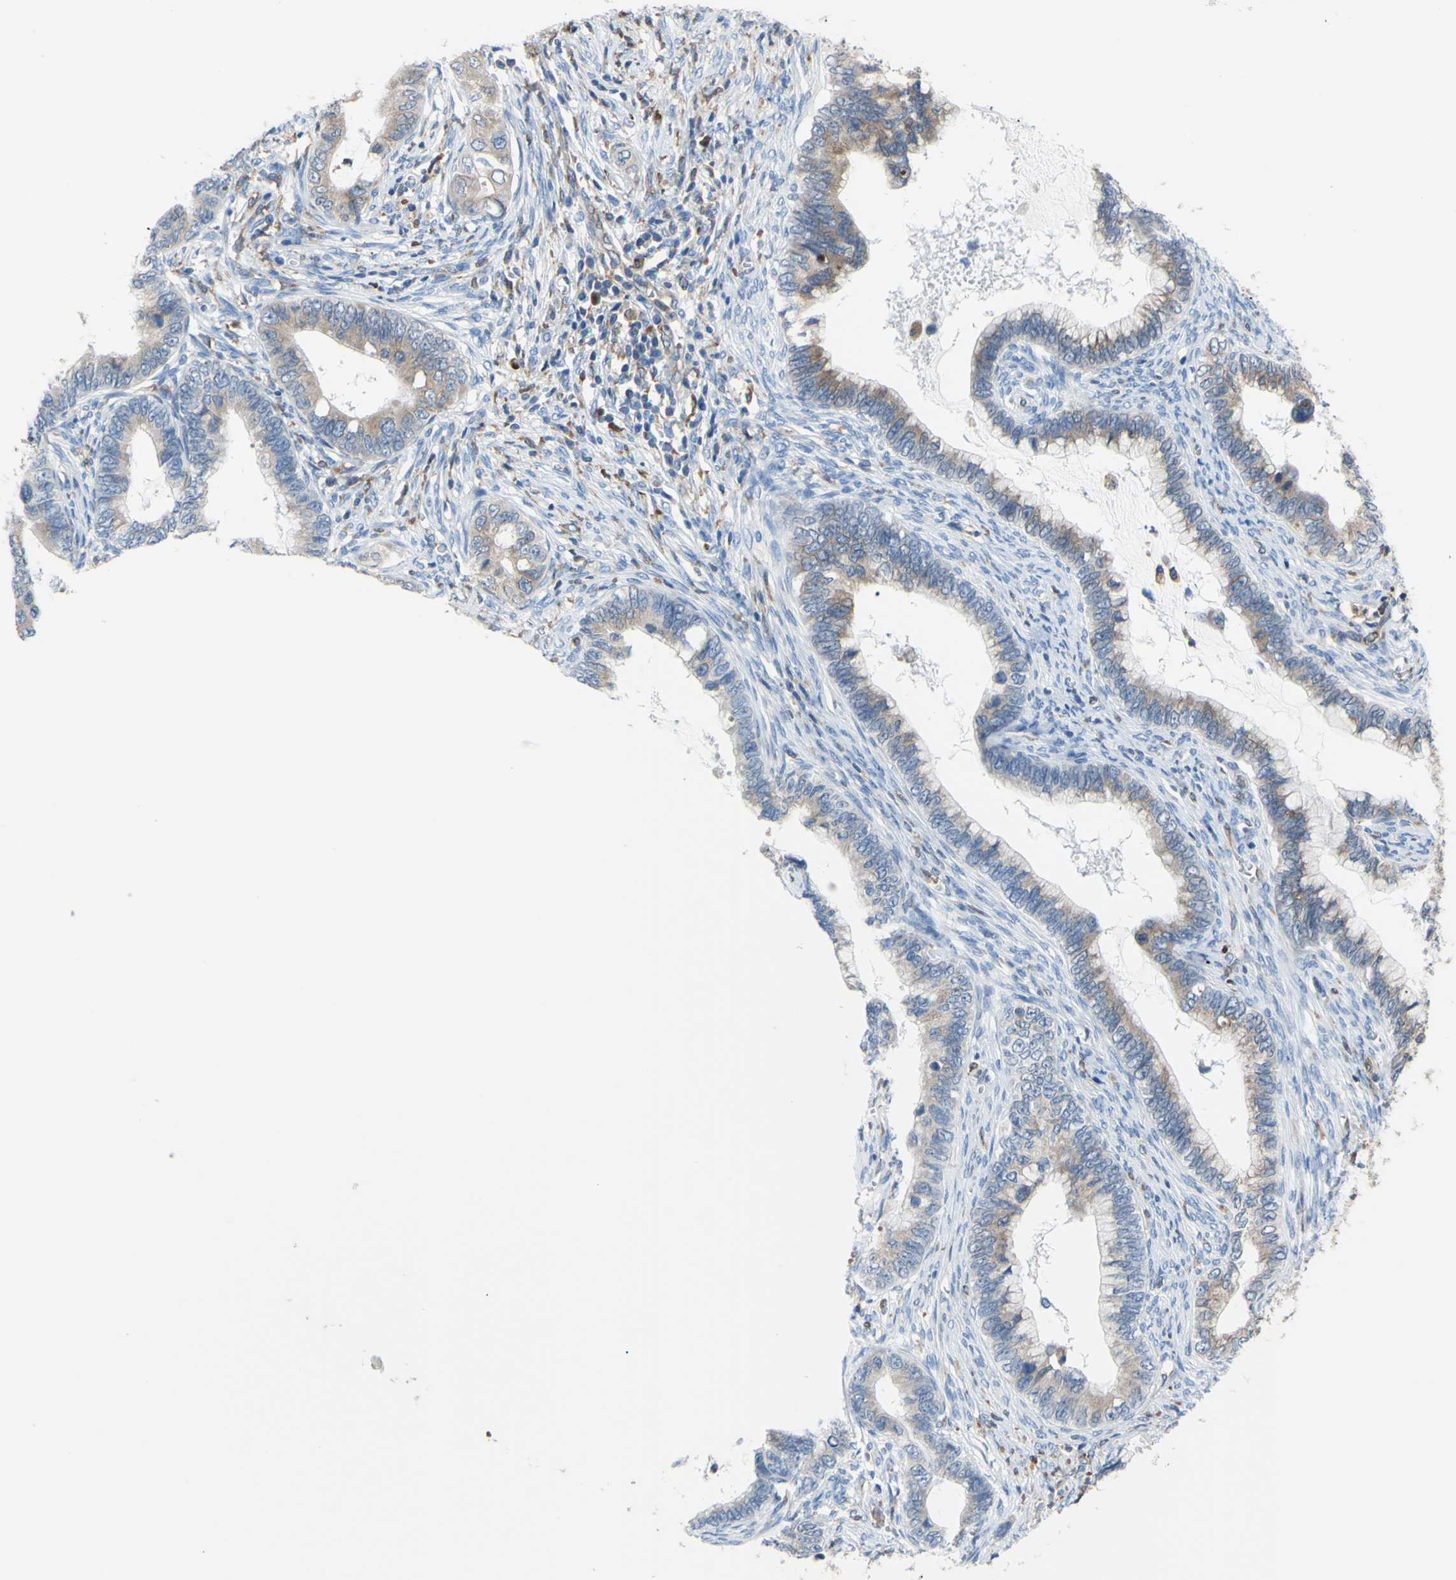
{"staining": {"intensity": "moderate", "quantity": "25%-75%", "location": "cytoplasmic/membranous"}, "tissue": "cervical cancer", "cell_type": "Tumor cells", "image_type": "cancer", "snomed": [{"axis": "morphology", "description": "Adenocarcinoma, NOS"}, {"axis": "topography", "description": "Cervix"}], "caption": "Protein staining of adenocarcinoma (cervical) tissue reveals moderate cytoplasmic/membranous expression in about 25%-75% of tumor cells. Nuclei are stained in blue.", "gene": "MGST2", "patient": {"sex": "female", "age": 44}}